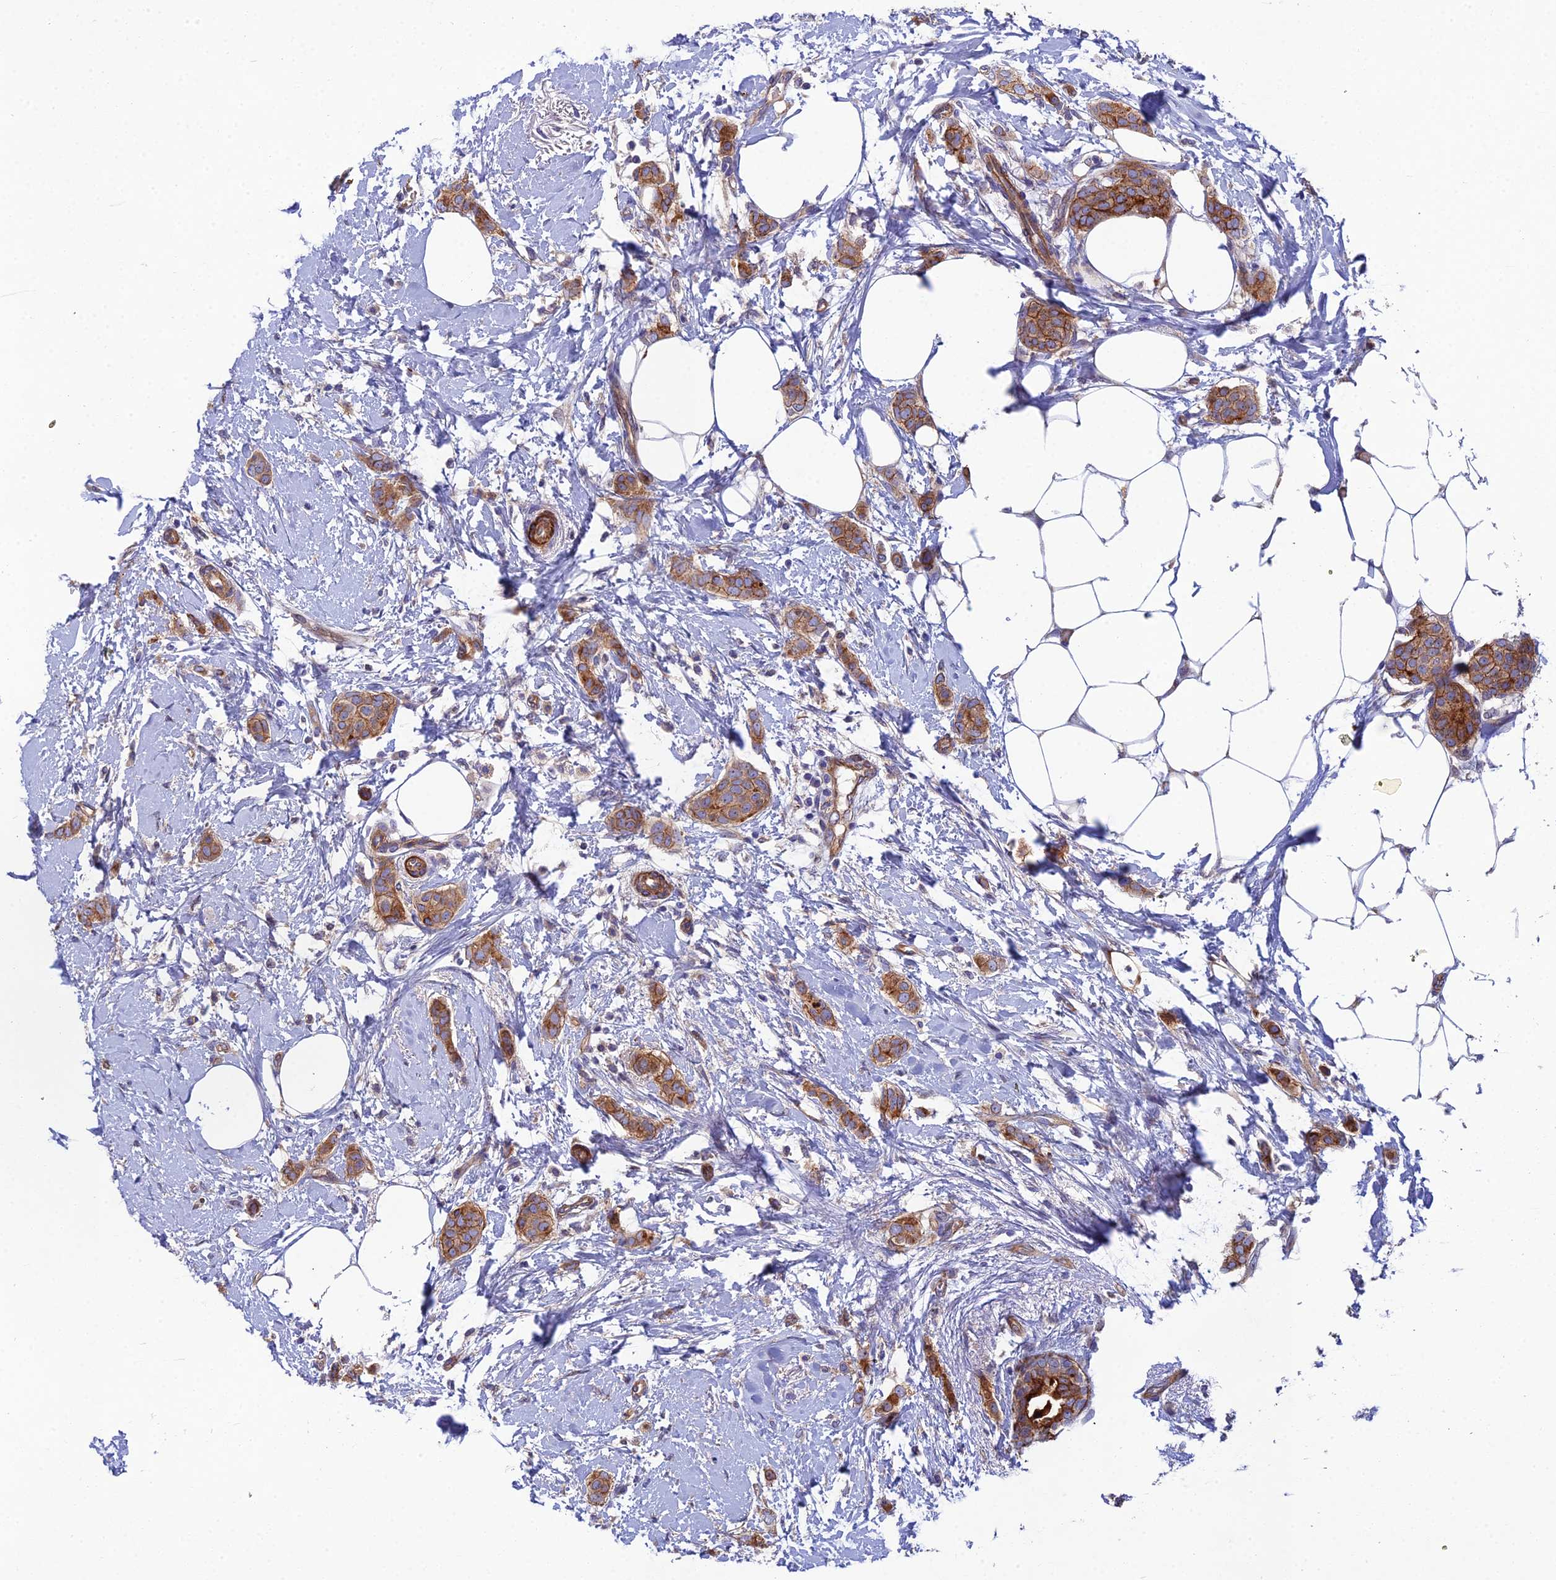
{"staining": {"intensity": "moderate", "quantity": ">75%", "location": "cytoplasmic/membranous"}, "tissue": "breast cancer", "cell_type": "Tumor cells", "image_type": "cancer", "snomed": [{"axis": "morphology", "description": "Duct carcinoma"}, {"axis": "topography", "description": "Breast"}], "caption": "IHC of human breast cancer demonstrates medium levels of moderate cytoplasmic/membranous positivity in about >75% of tumor cells.", "gene": "RALGAPA2", "patient": {"sex": "female", "age": 72}}